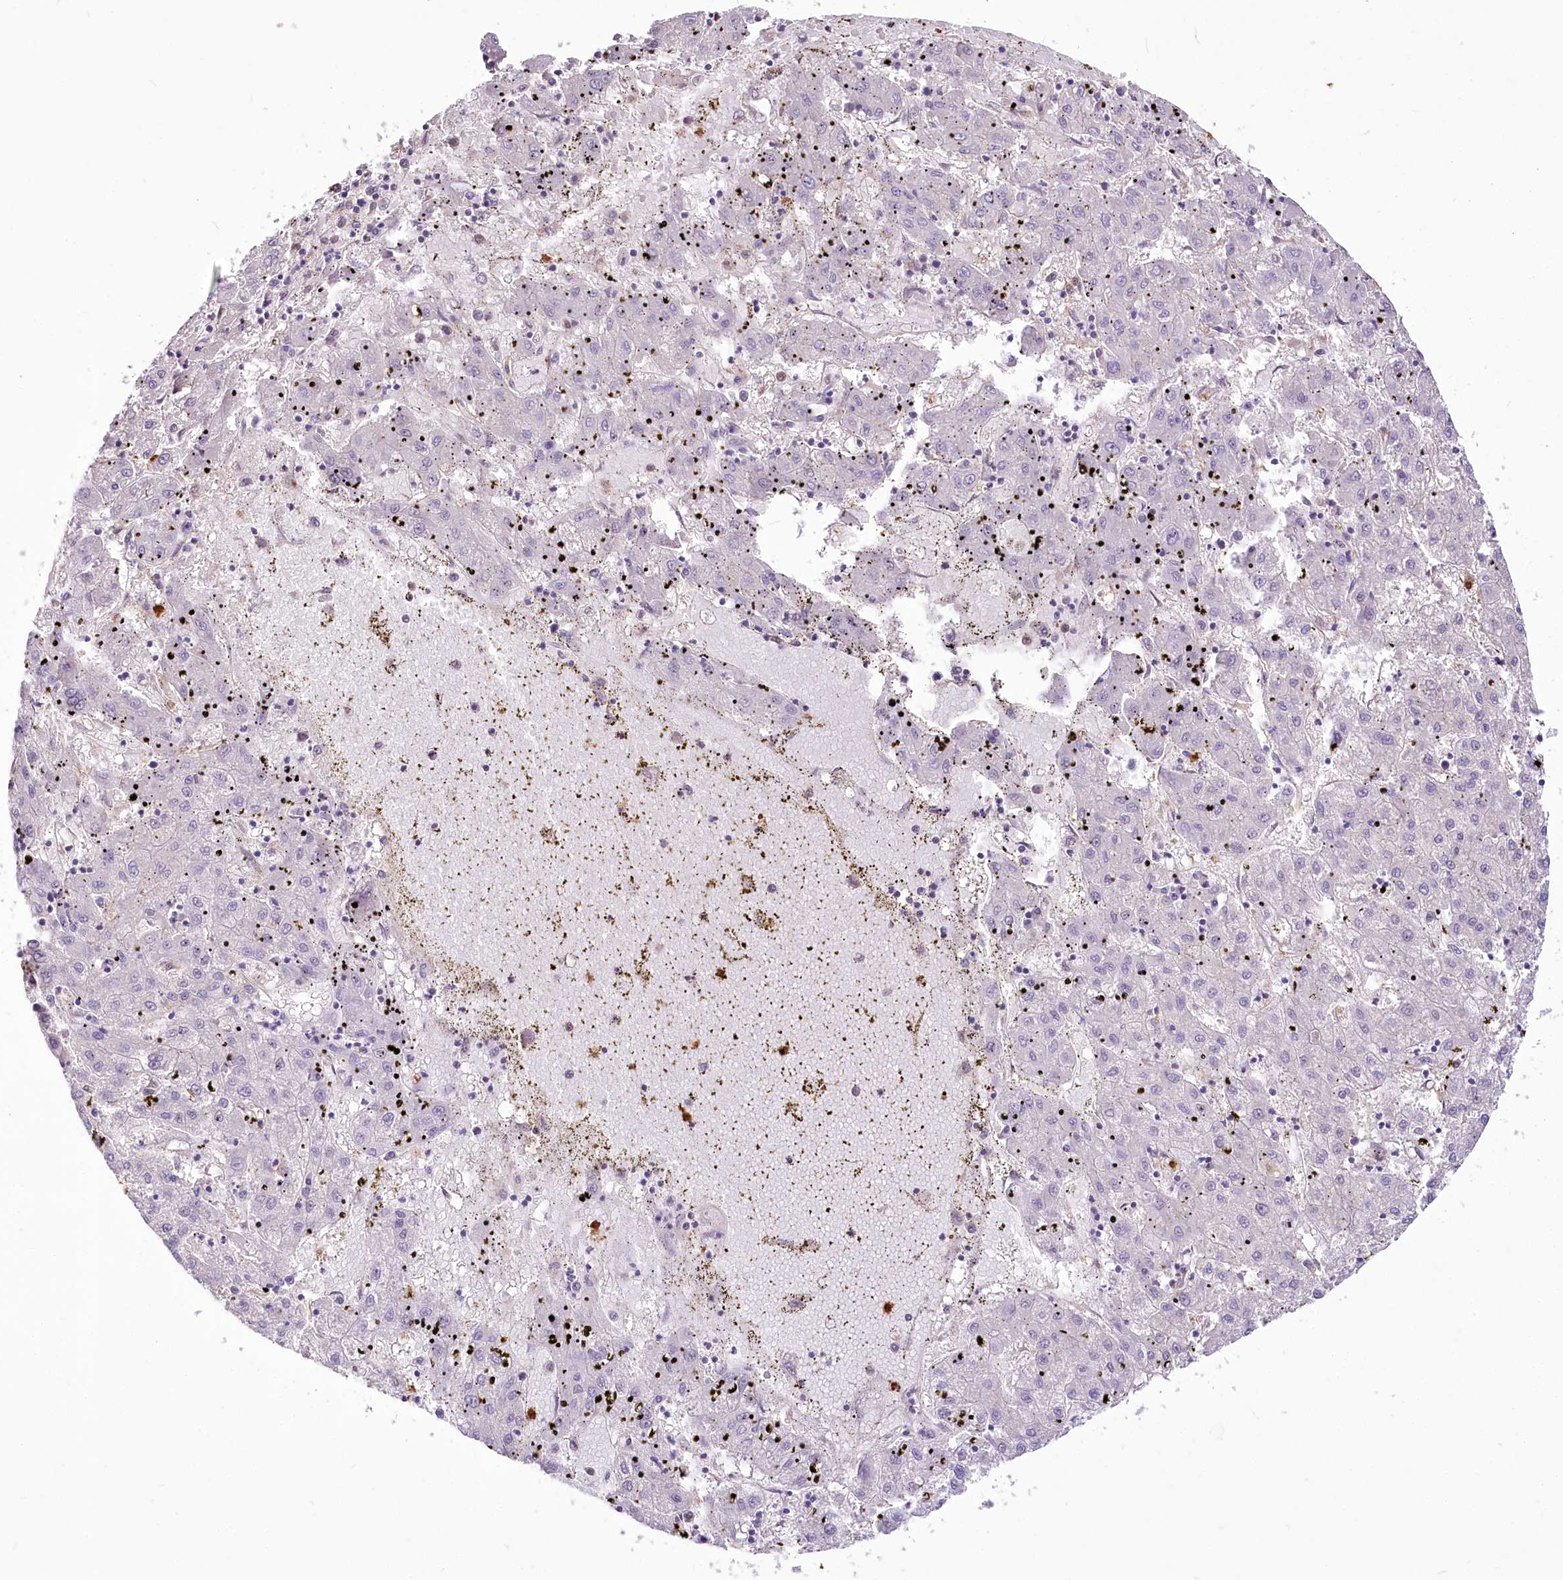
{"staining": {"intensity": "negative", "quantity": "none", "location": "none"}, "tissue": "liver cancer", "cell_type": "Tumor cells", "image_type": "cancer", "snomed": [{"axis": "morphology", "description": "Carcinoma, Hepatocellular, NOS"}, {"axis": "topography", "description": "Liver"}], "caption": "This is an IHC image of human hepatocellular carcinoma (liver). There is no staining in tumor cells.", "gene": "DPYD", "patient": {"sex": "male", "age": 72}}